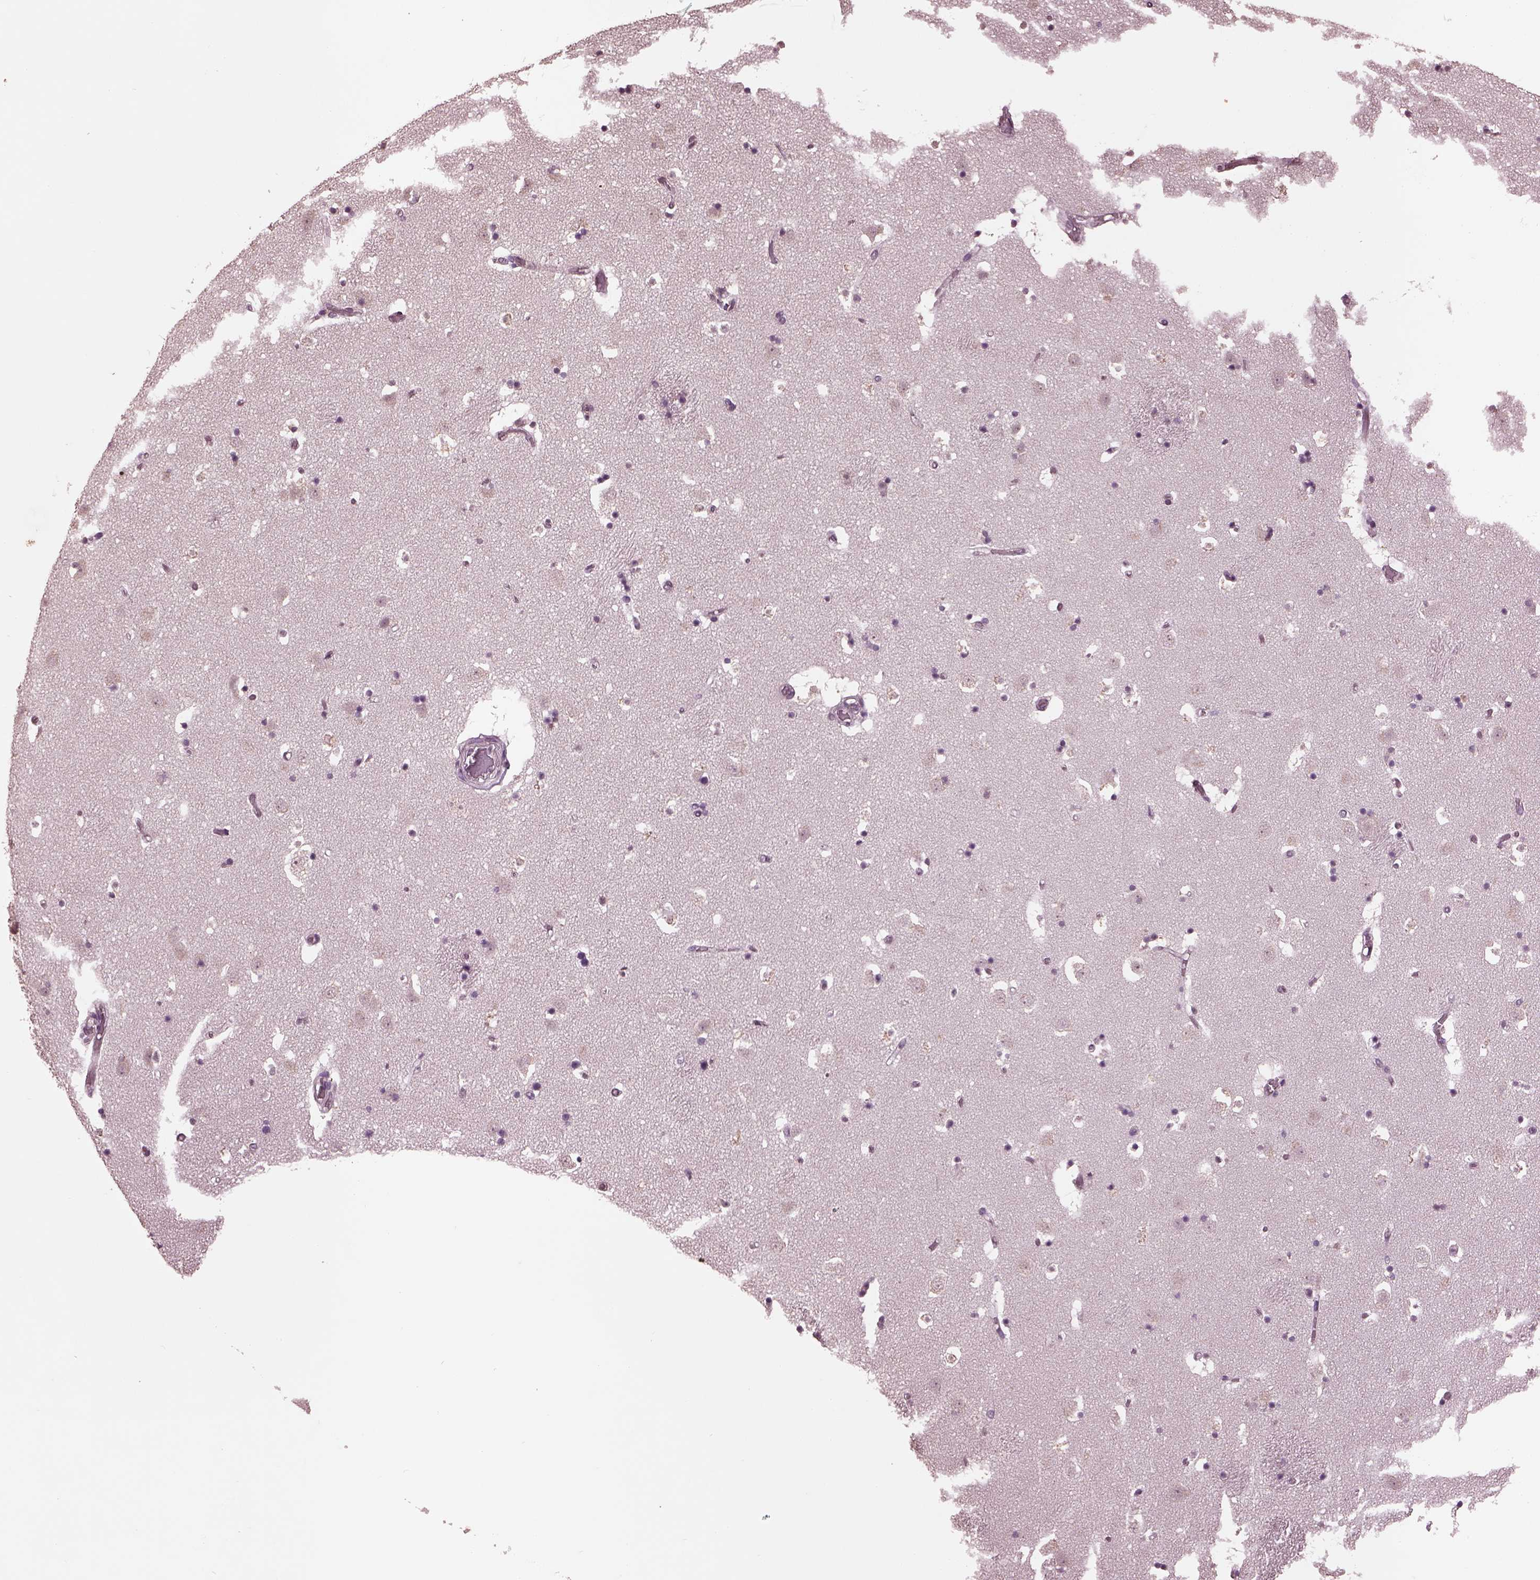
{"staining": {"intensity": "negative", "quantity": "none", "location": "none"}, "tissue": "caudate", "cell_type": "Glial cells", "image_type": "normal", "snomed": [{"axis": "morphology", "description": "Normal tissue, NOS"}, {"axis": "topography", "description": "Lateral ventricle wall"}], "caption": "Glial cells show no significant protein positivity in benign caudate.", "gene": "IL18RAP", "patient": {"sex": "female", "age": 42}}